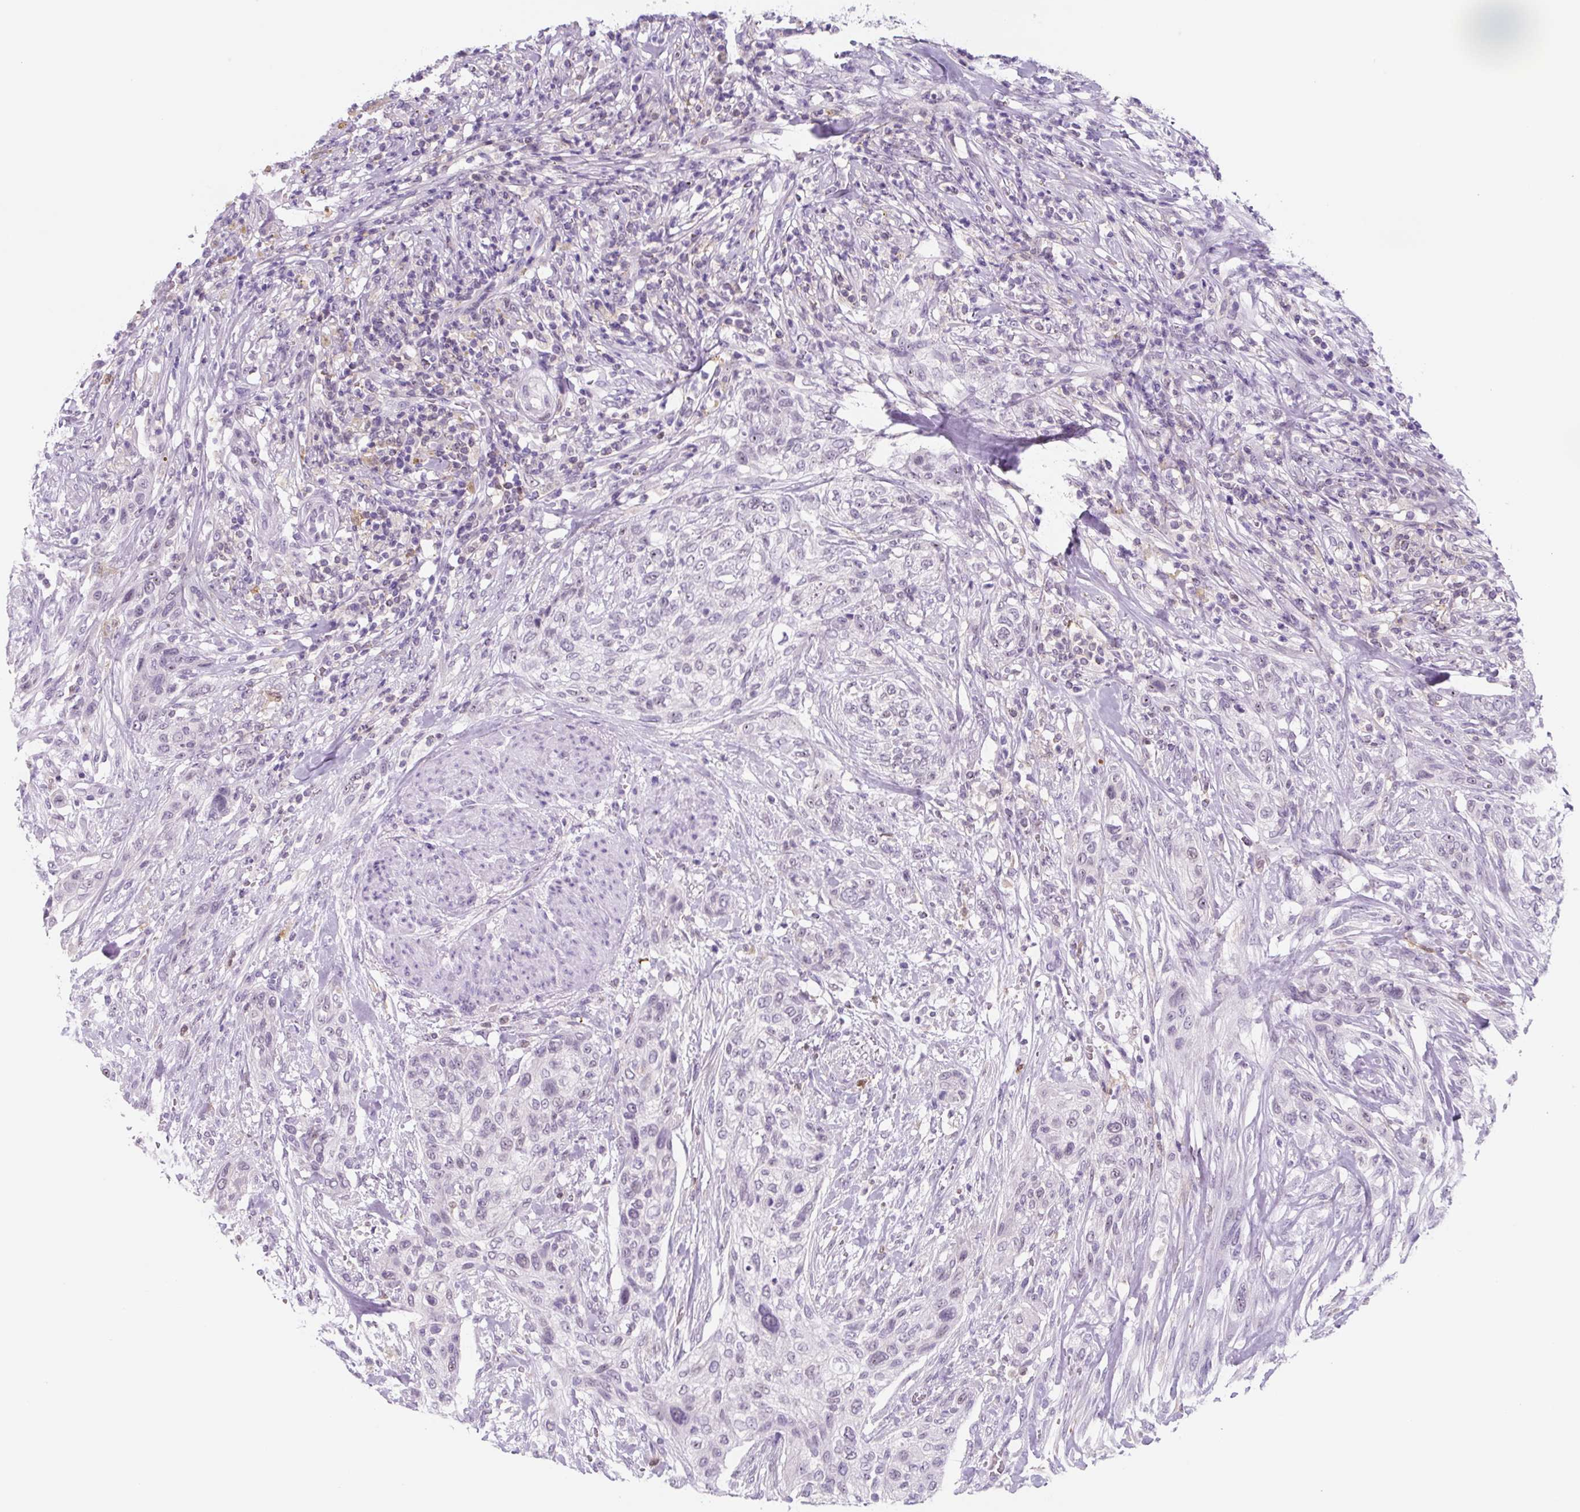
{"staining": {"intensity": "negative", "quantity": "none", "location": "none"}, "tissue": "urothelial cancer", "cell_type": "Tumor cells", "image_type": "cancer", "snomed": [{"axis": "morphology", "description": "Urothelial carcinoma, High grade"}, {"axis": "topography", "description": "Urinary bladder"}], "caption": "IHC image of neoplastic tissue: human urothelial cancer stained with DAB displays no significant protein positivity in tumor cells. (IHC, brightfield microscopy, high magnification).", "gene": "TNFRSF8", "patient": {"sex": "male", "age": 35}}